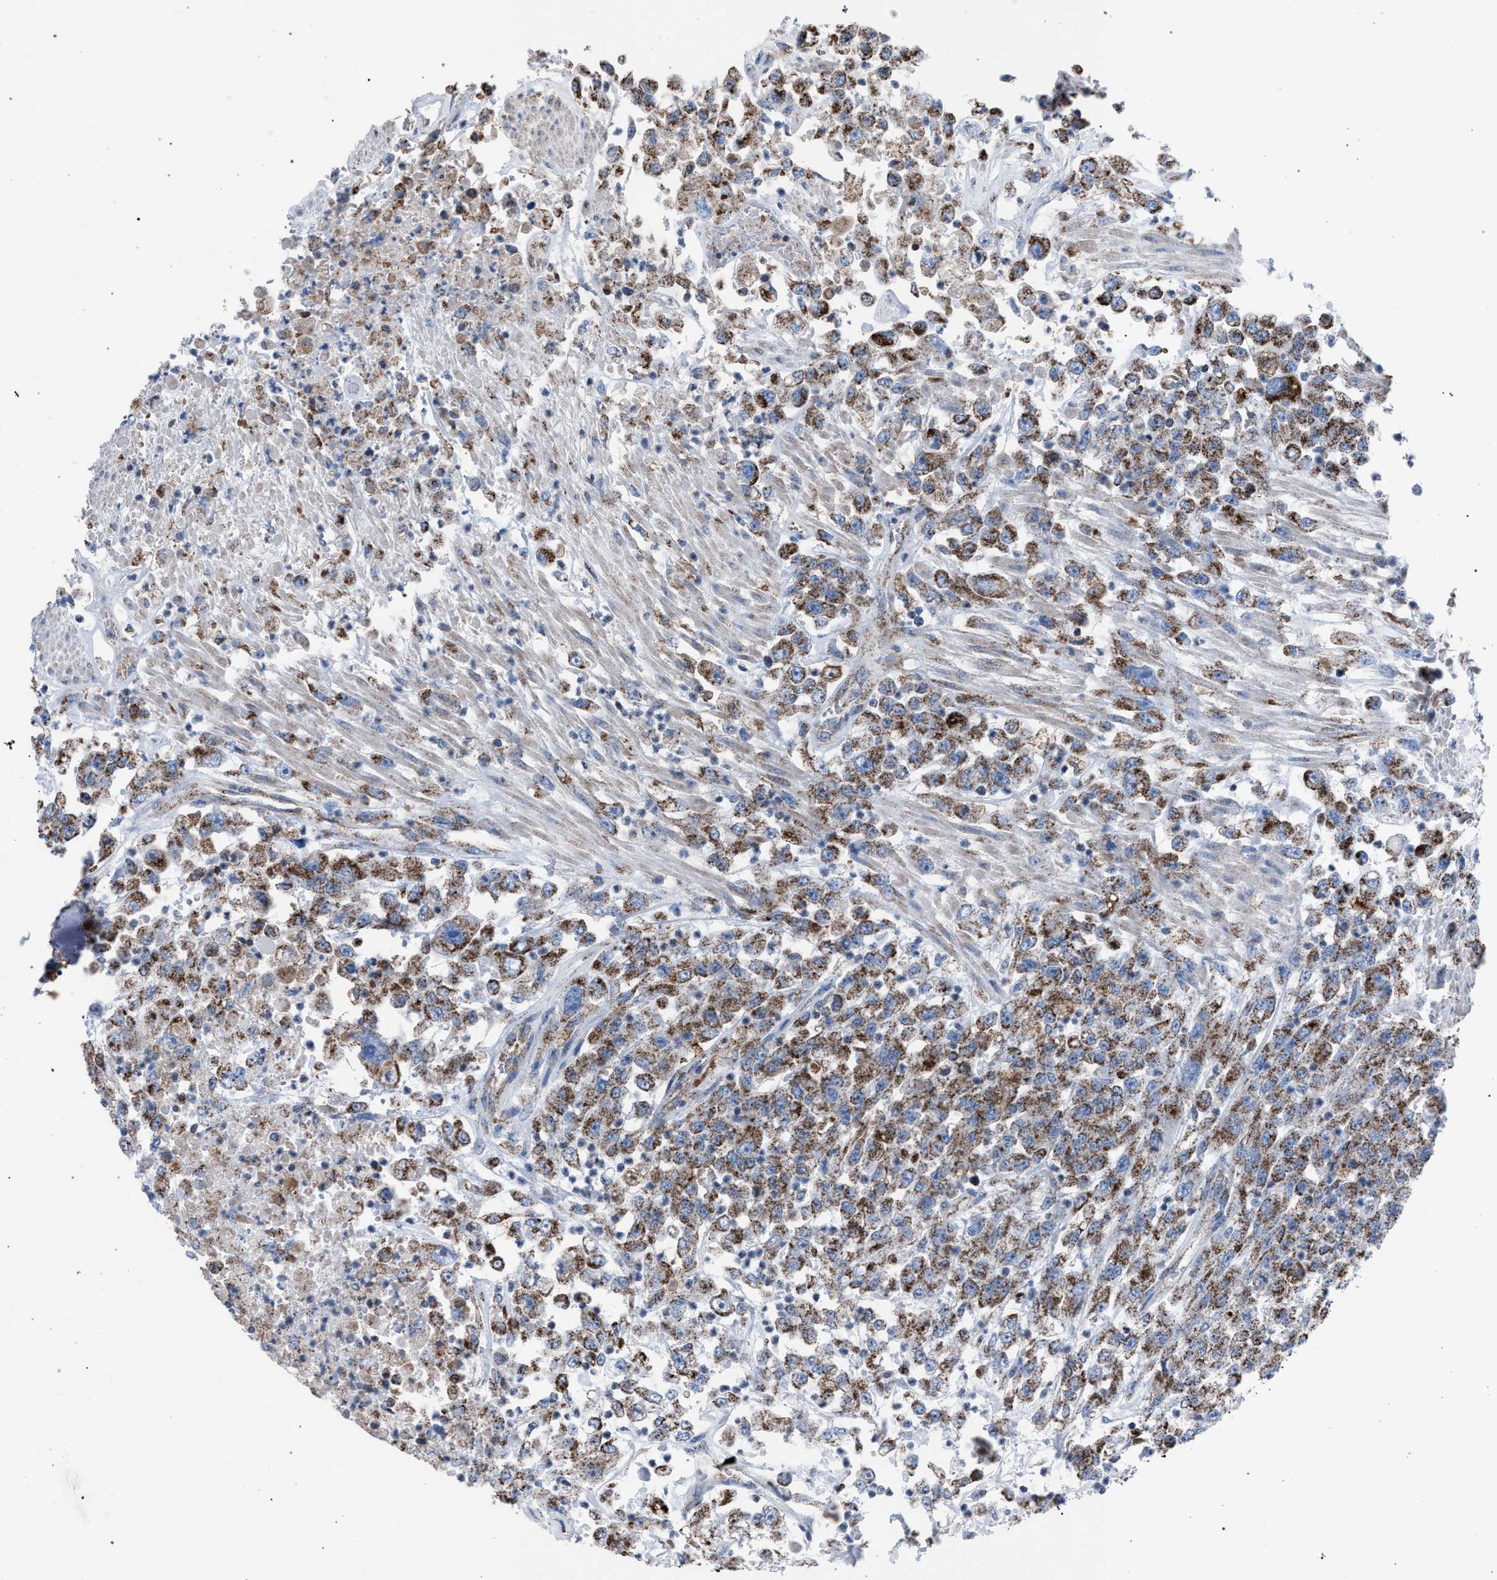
{"staining": {"intensity": "moderate", "quantity": ">75%", "location": "cytoplasmic/membranous"}, "tissue": "urothelial cancer", "cell_type": "Tumor cells", "image_type": "cancer", "snomed": [{"axis": "morphology", "description": "Urothelial carcinoma, High grade"}, {"axis": "topography", "description": "Urinary bladder"}], "caption": "About >75% of tumor cells in human urothelial cancer display moderate cytoplasmic/membranous protein staining as visualized by brown immunohistochemical staining.", "gene": "HSD17B4", "patient": {"sex": "male", "age": 46}}